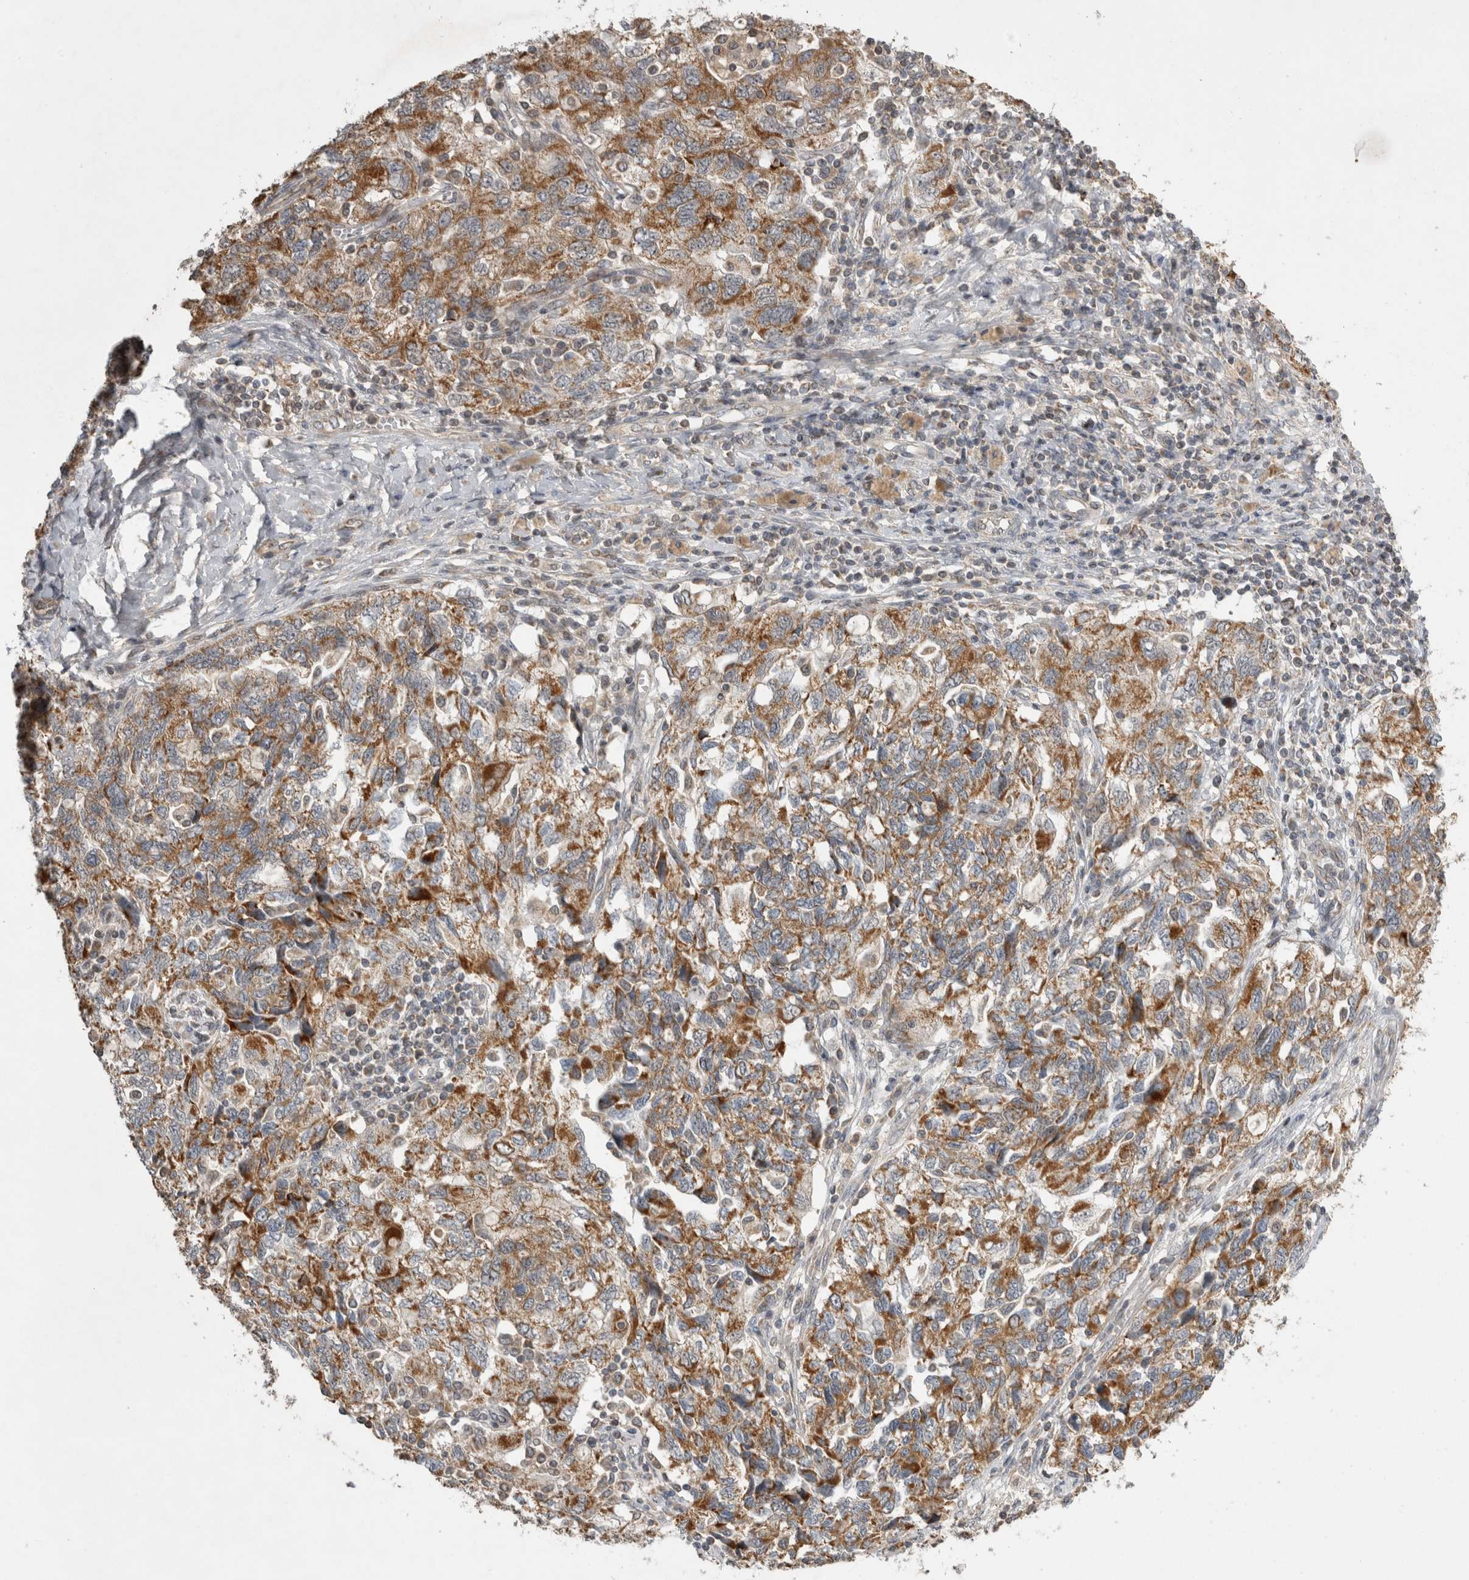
{"staining": {"intensity": "moderate", "quantity": ">75%", "location": "cytoplasmic/membranous"}, "tissue": "ovarian cancer", "cell_type": "Tumor cells", "image_type": "cancer", "snomed": [{"axis": "morphology", "description": "Carcinoma, NOS"}, {"axis": "morphology", "description": "Cystadenocarcinoma, serous, NOS"}, {"axis": "topography", "description": "Ovary"}], "caption": "An image of human carcinoma (ovarian) stained for a protein reveals moderate cytoplasmic/membranous brown staining in tumor cells.", "gene": "KCNIP1", "patient": {"sex": "female", "age": 69}}